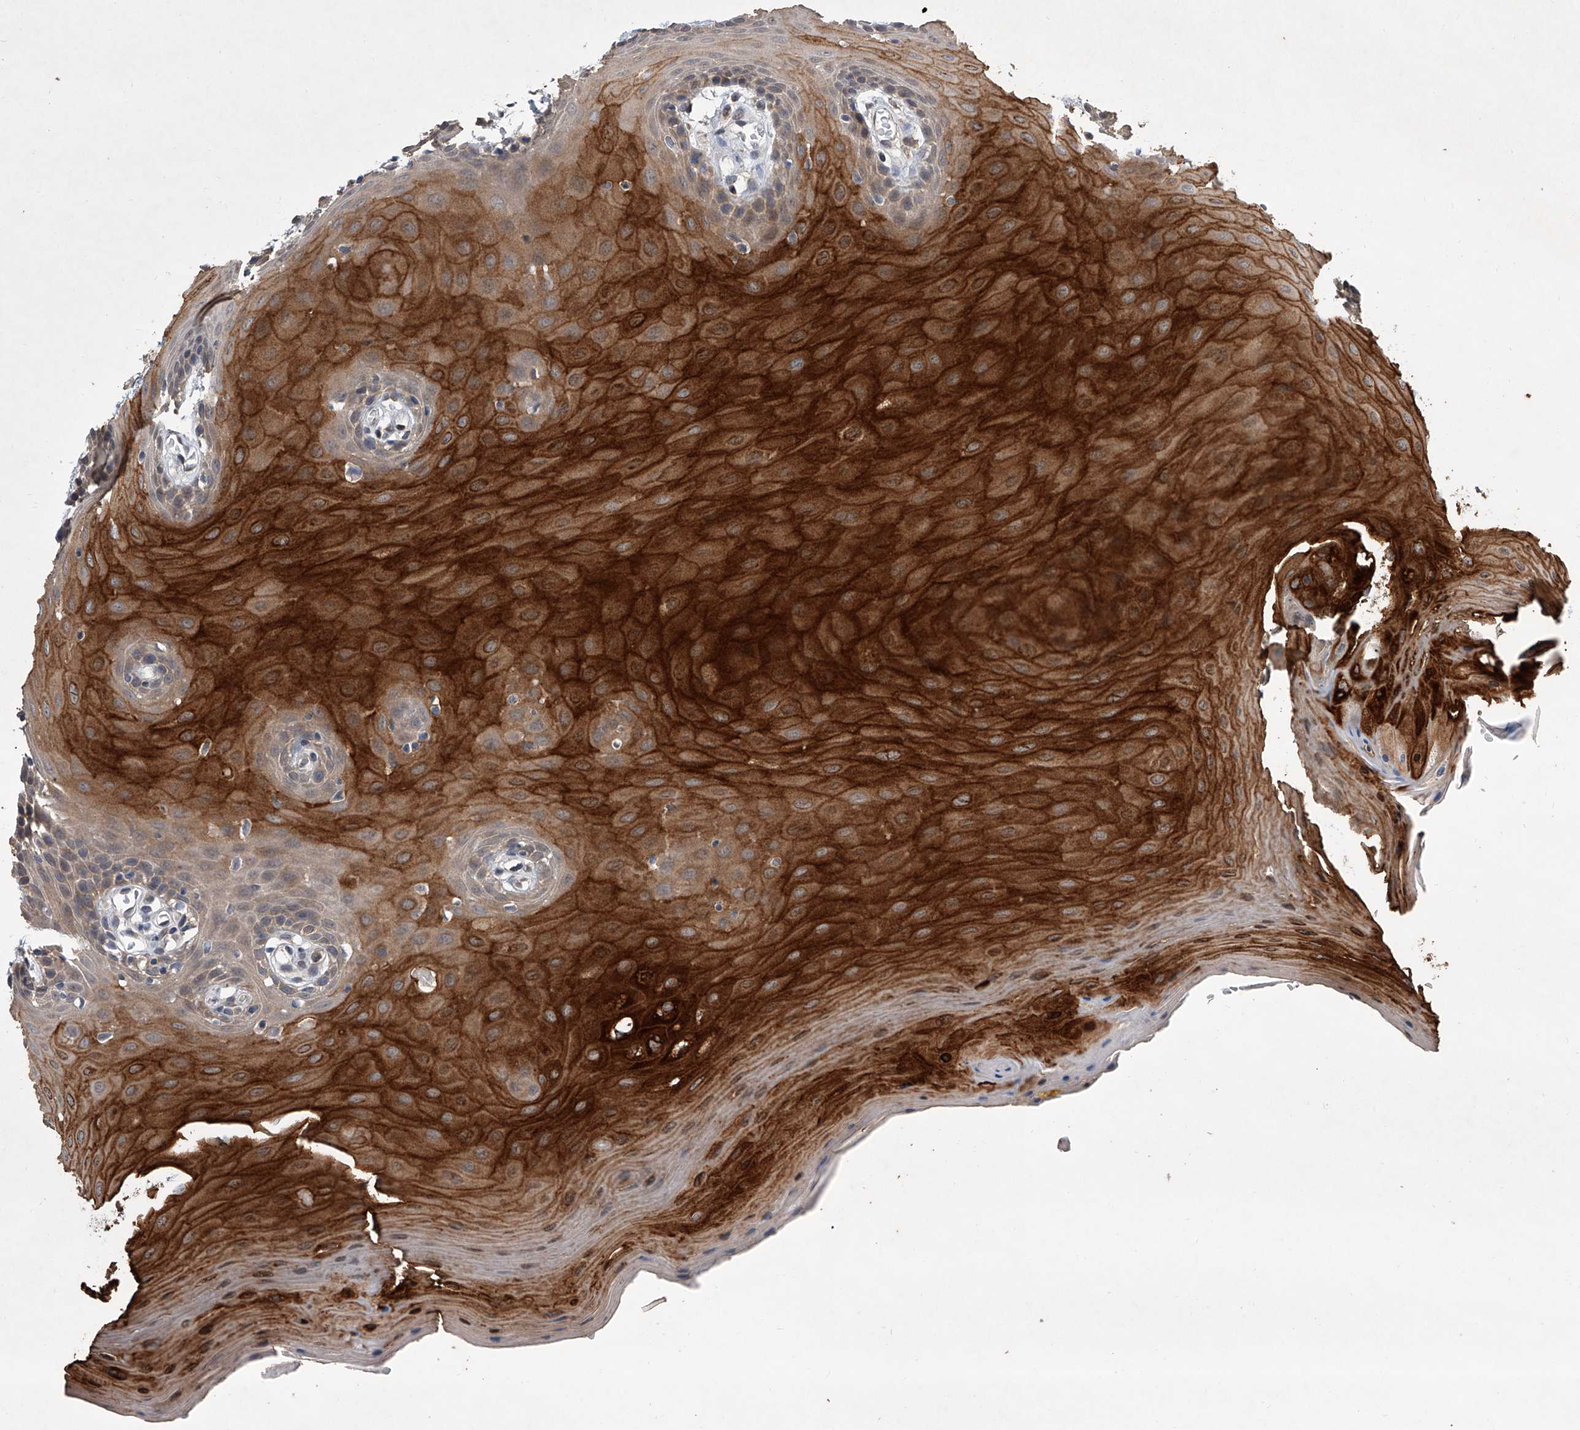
{"staining": {"intensity": "strong", "quantity": "25%-75%", "location": "cytoplasmic/membranous"}, "tissue": "oral mucosa", "cell_type": "Squamous epithelial cells", "image_type": "normal", "snomed": [{"axis": "morphology", "description": "Normal tissue, NOS"}, {"axis": "morphology", "description": "Squamous cell carcinoma, NOS"}, {"axis": "topography", "description": "Skeletal muscle"}, {"axis": "topography", "description": "Oral tissue"}, {"axis": "topography", "description": "Salivary gland"}, {"axis": "topography", "description": "Head-Neck"}], "caption": "About 25%-75% of squamous epithelial cells in unremarkable oral mucosa display strong cytoplasmic/membranous protein staining as visualized by brown immunohistochemical staining.", "gene": "BHLHE23", "patient": {"sex": "male", "age": 54}}